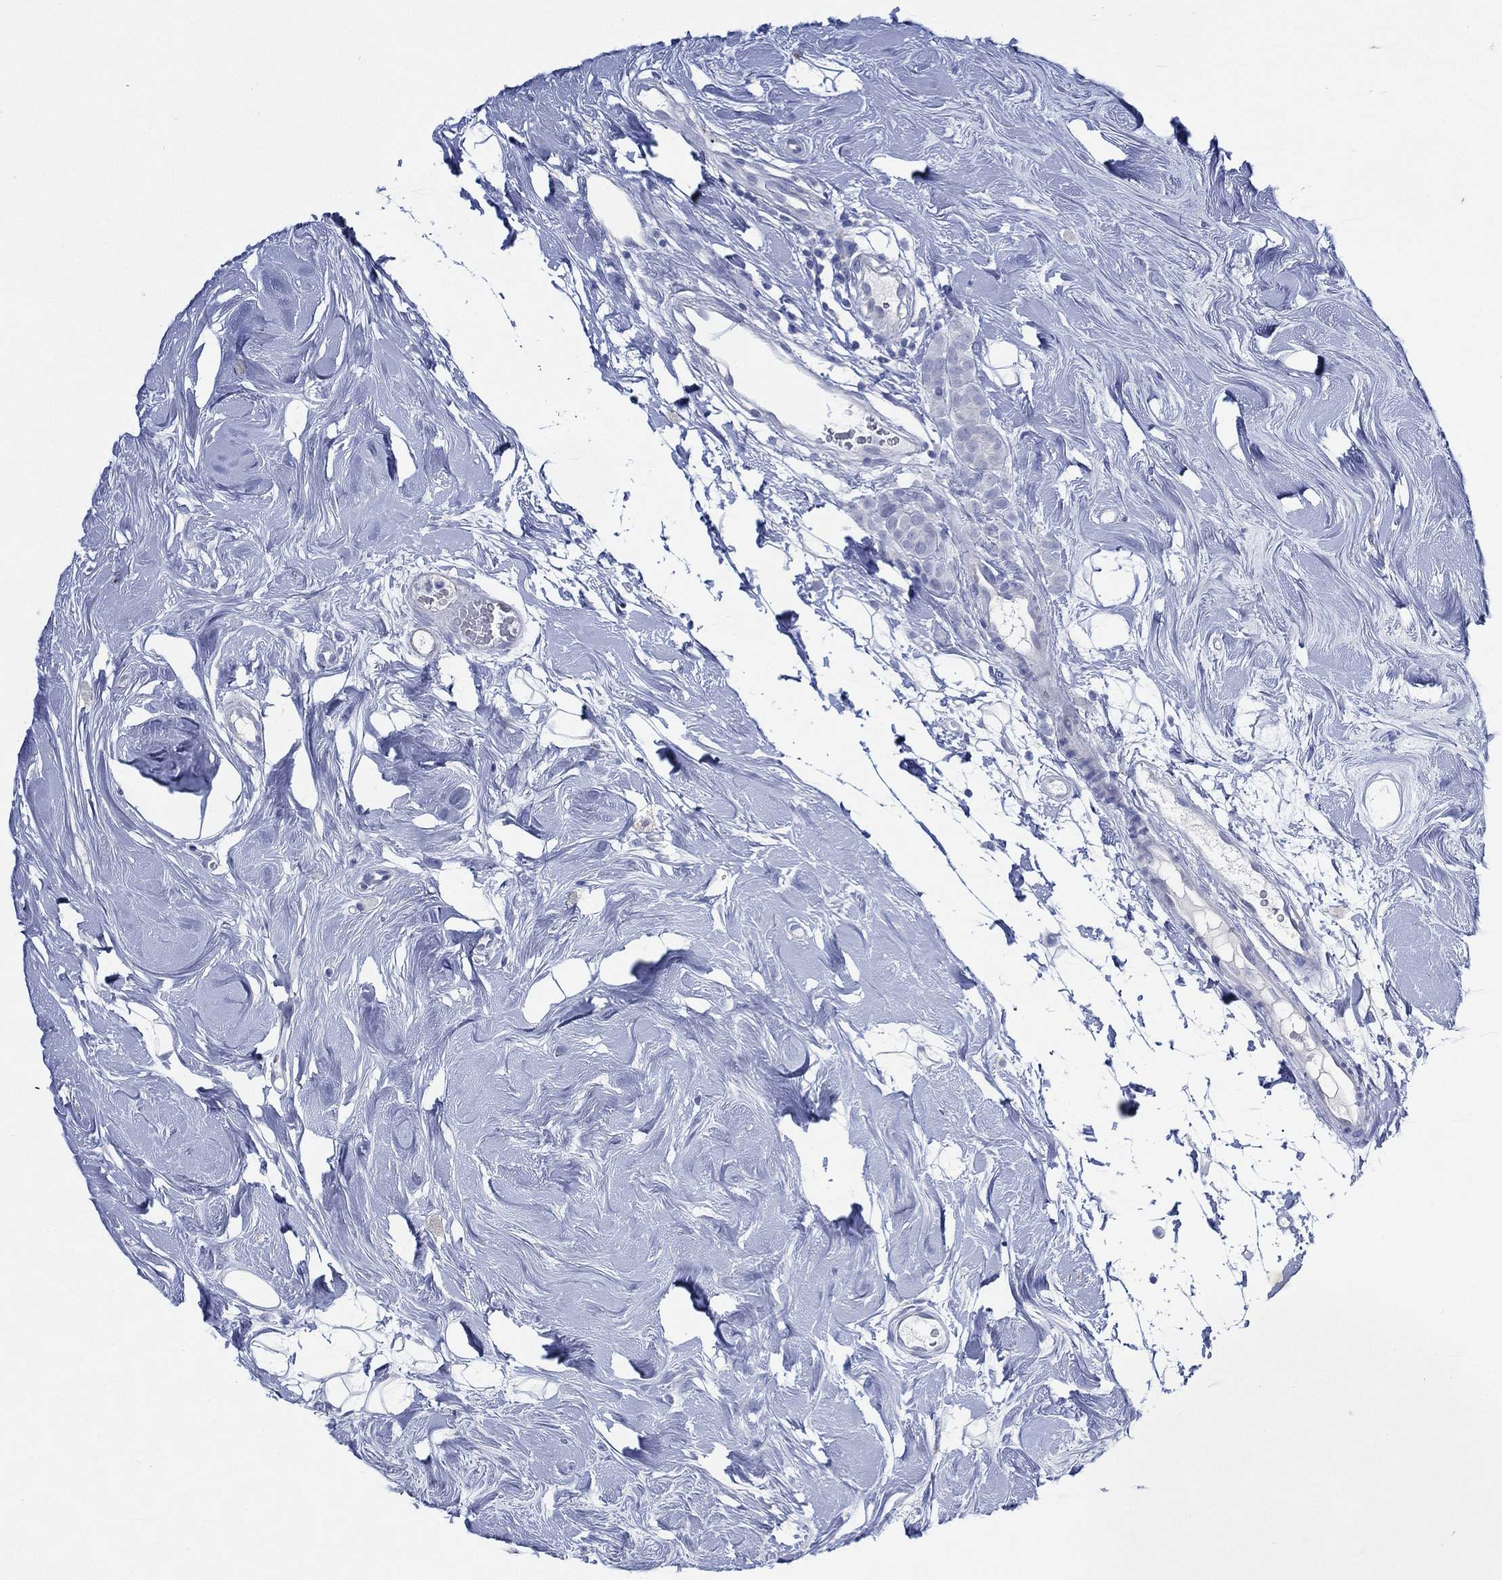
{"staining": {"intensity": "negative", "quantity": "none", "location": "none"}, "tissue": "breast cancer", "cell_type": "Tumor cells", "image_type": "cancer", "snomed": [{"axis": "morphology", "description": "Lobular carcinoma"}, {"axis": "topography", "description": "Breast"}], "caption": "Histopathology image shows no significant protein positivity in tumor cells of breast lobular carcinoma.", "gene": "C5orf46", "patient": {"sex": "female", "age": 49}}